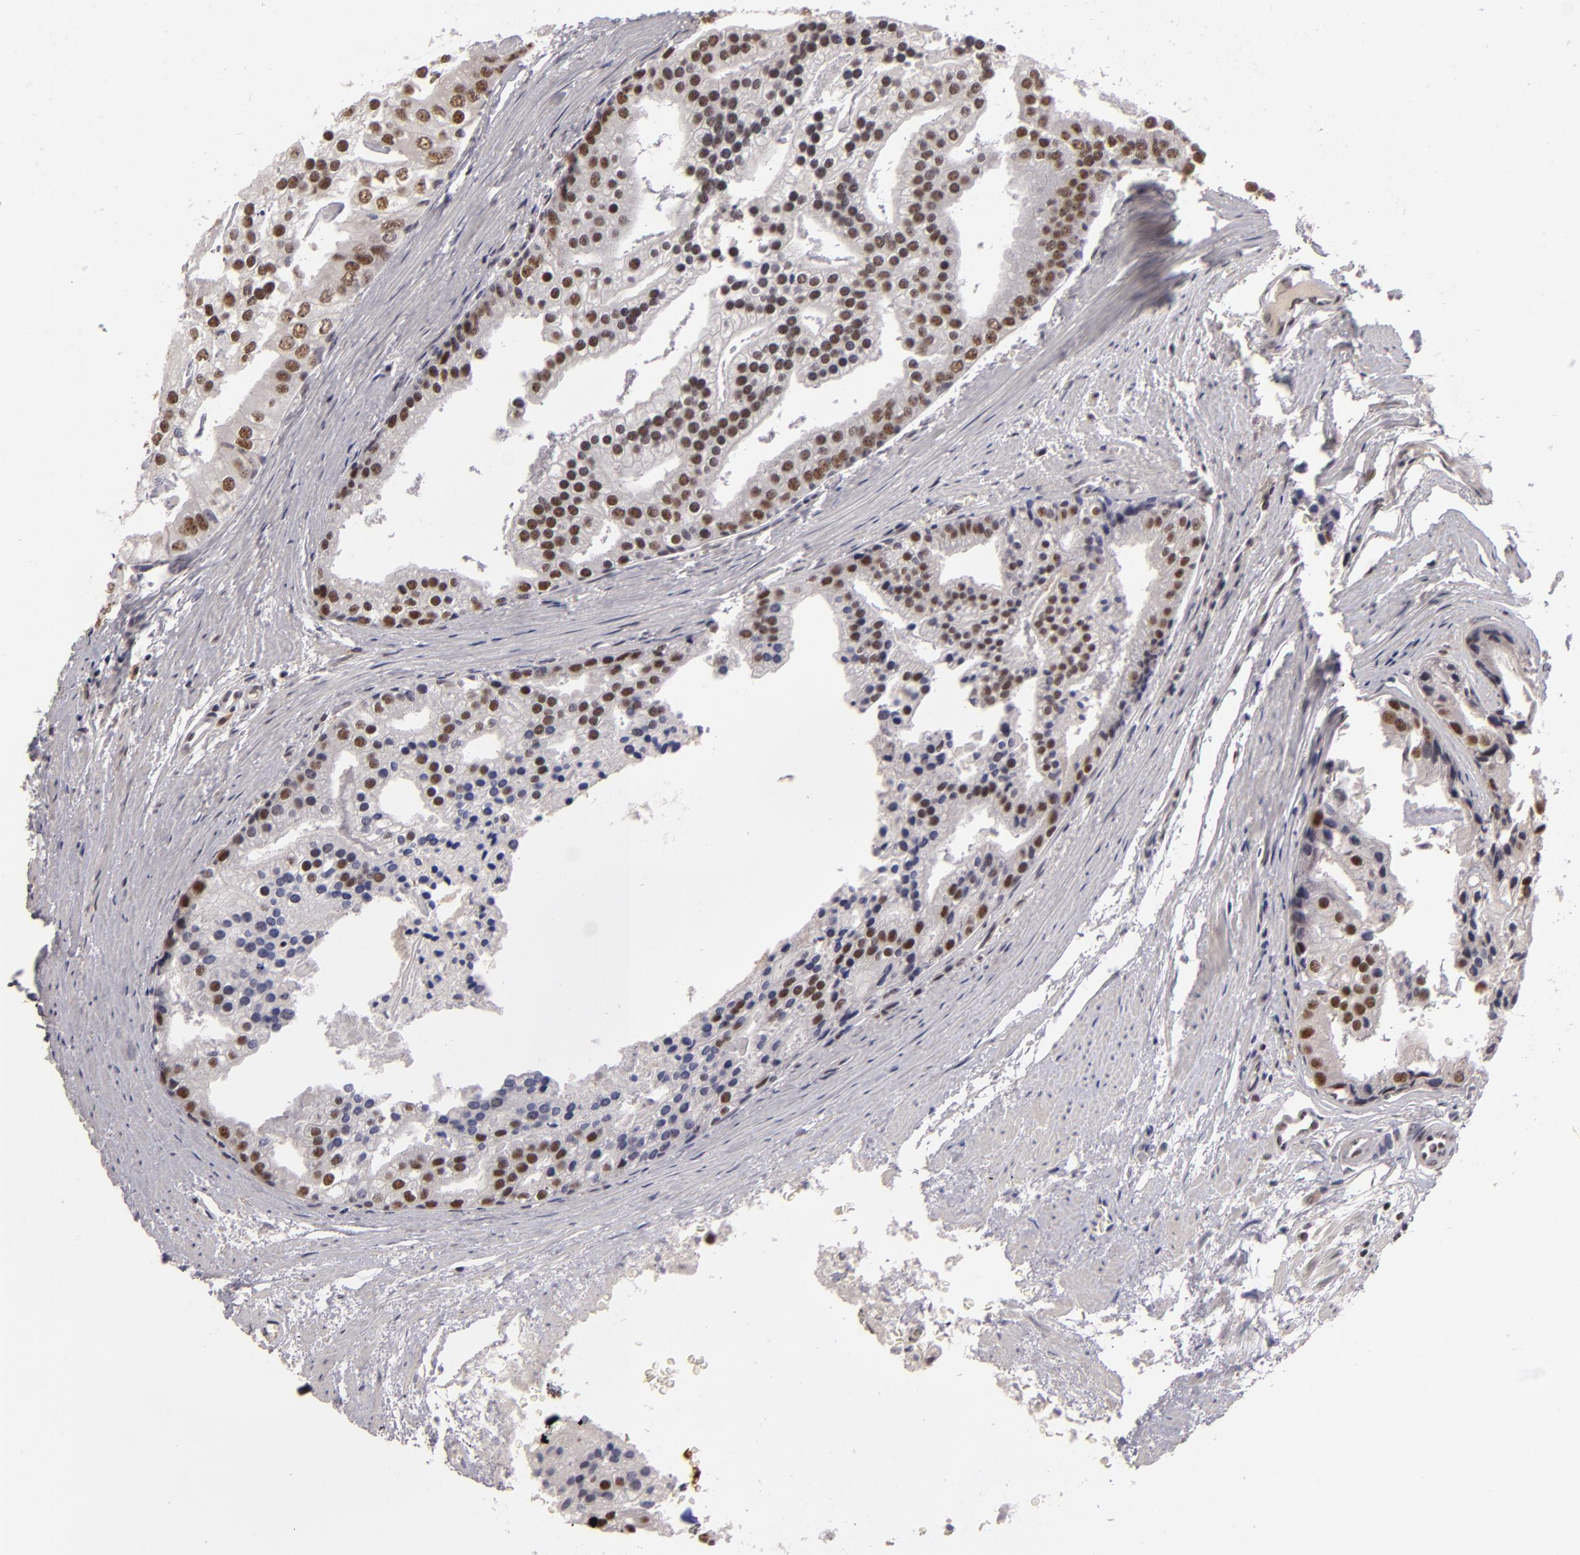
{"staining": {"intensity": "moderate", "quantity": "25%-75%", "location": "nuclear"}, "tissue": "prostate cancer", "cell_type": "Tumor cells", "image_type": "cancer", "snomed": [{"axis": "morphology", "description": "Adenocarcinoma, High grade"}, {"axis": "topography", "description": "Prostate"}], "caption": "Protein expression analysis of human high-grade adenocarcinoma (prostate) reveals moderate nuclear expression in about 25%-75% of tumor cells.", "gene": "INTS6", "patient": {"sex": "male", "age": 56}}